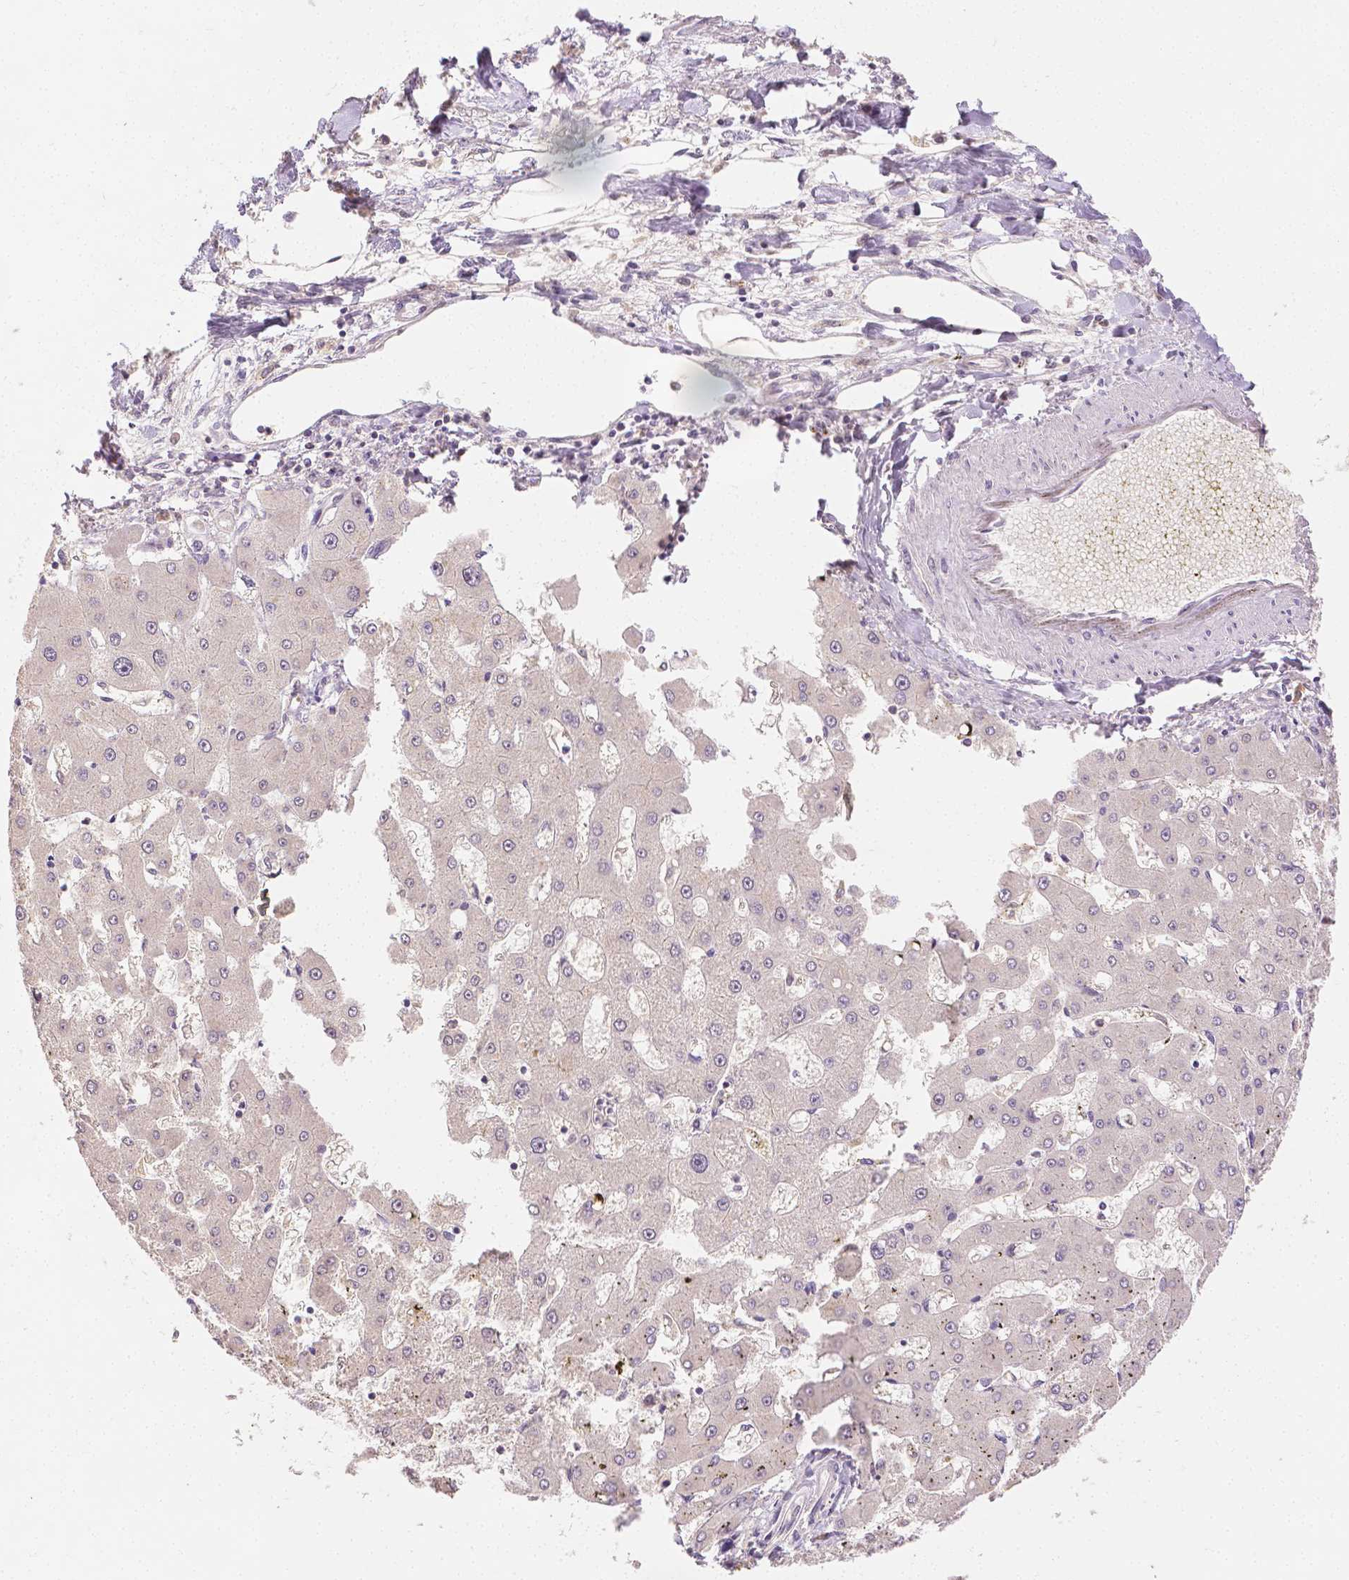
{"staining": {"intensity": "negative", "quantity": "none", "location": "none"}, "tissue": "liver cancer", "cell_type": "Tumor cells", "image_type": "cancer", "snomed": [{"axis": "morphology", "description": "Carcinoma, Hepatocellular, NOS"}, {"axis": "topography", "description": "Liver"}], "caption": "This is an IHC histopathology image of liver cancer (hepatocellular carcinoma). There is no expression in tumor cells.", "gene": "TGM1", "patient": {"sex": "male", "age": 67}}